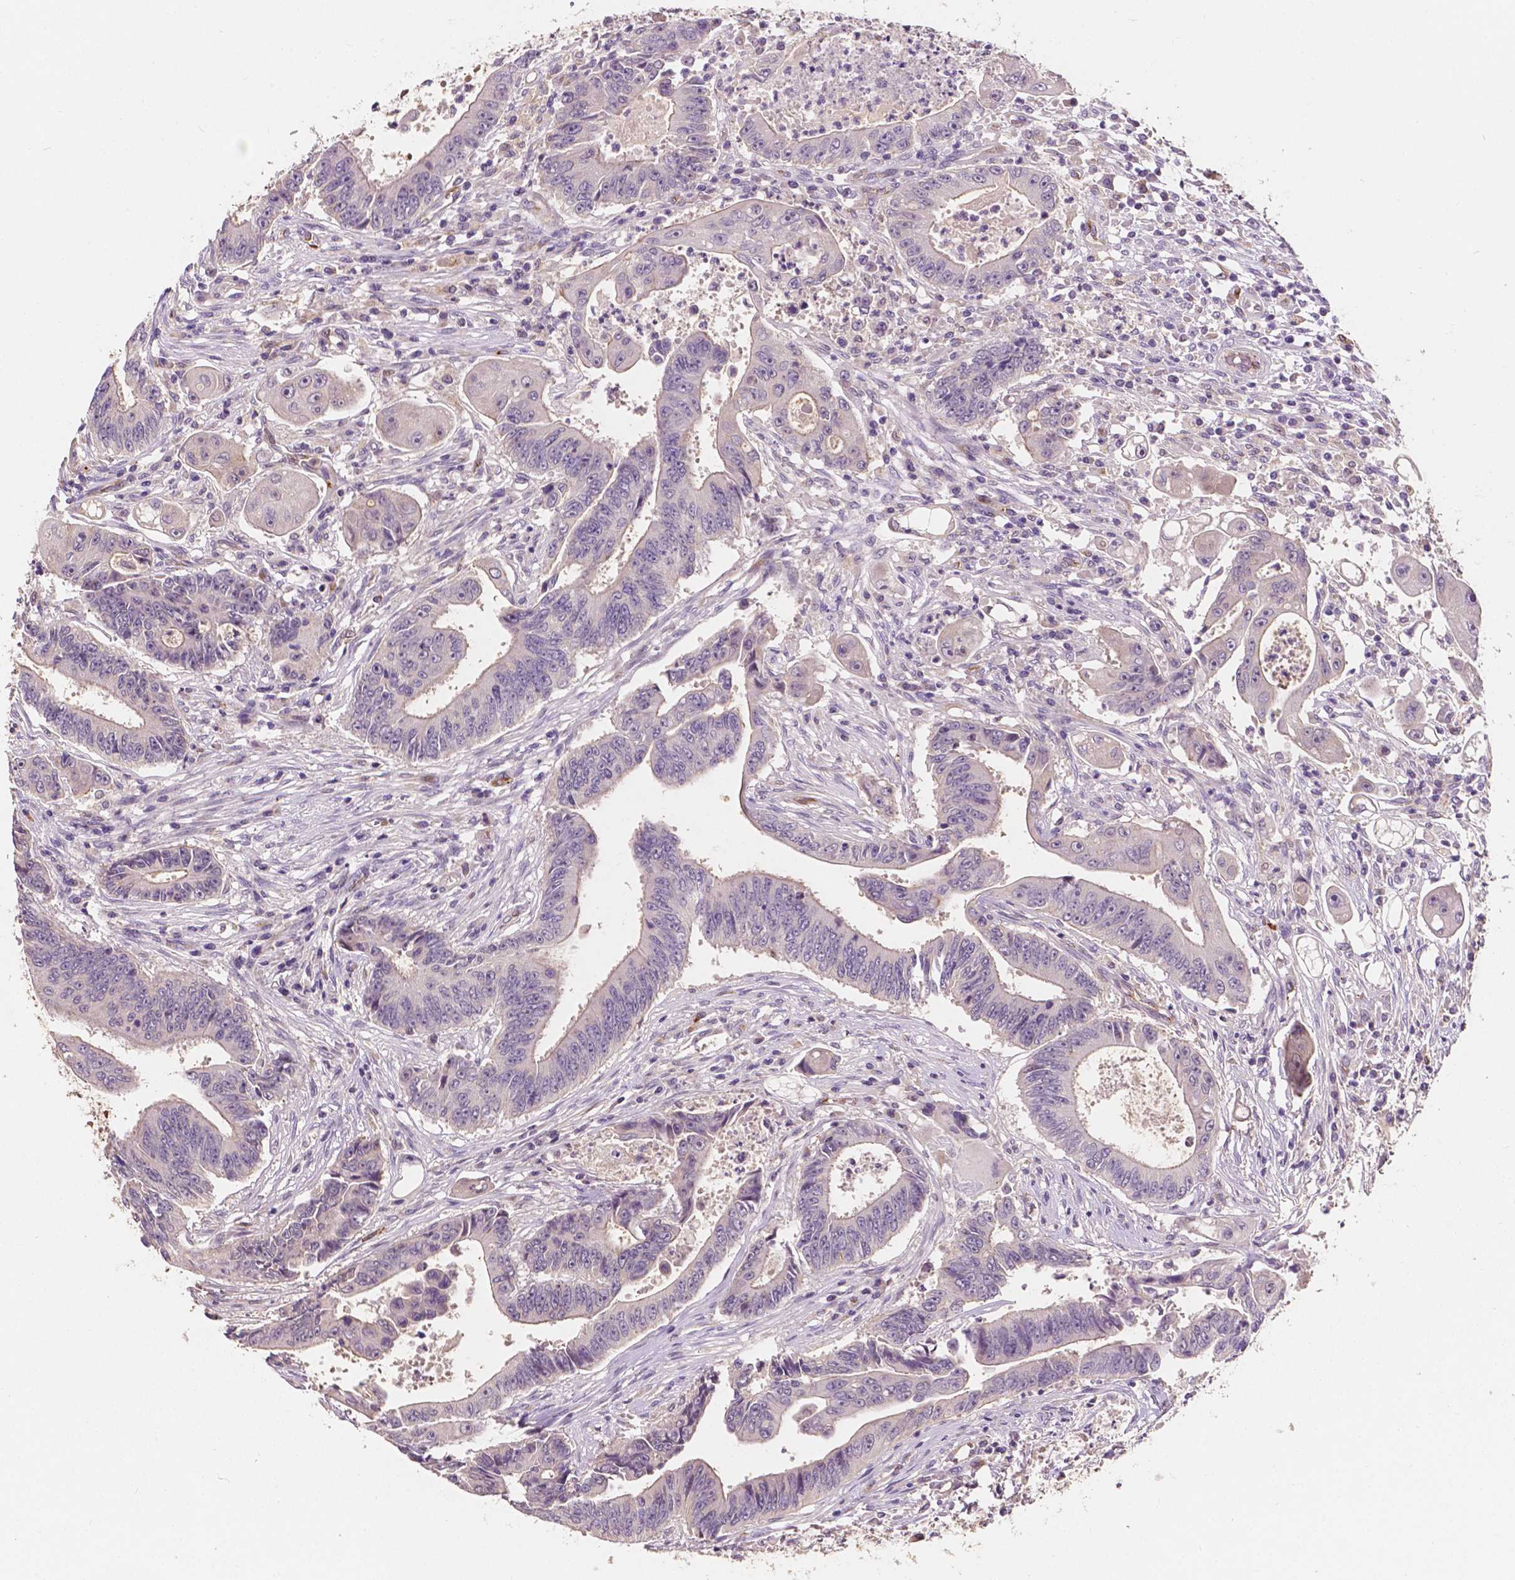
{"staining": {"intensity": "negative", "quantity": "none", "location": "none"}, "tissue": "colorectal cancer", "cell_type": "Tumor cells", "image_type": "cancer", "snomed": [{"axis": "morphology", "description": "Adenocarcinoma, NOS"}, {"axis": "topography", "description": "Rectum"}], "caption": "The photomicrograph displays no significant expression in tumor cells of colorectal adenocarcinoma.", "gene": "SLC22A4", "patient": {"sex": "male", "age": 54}}